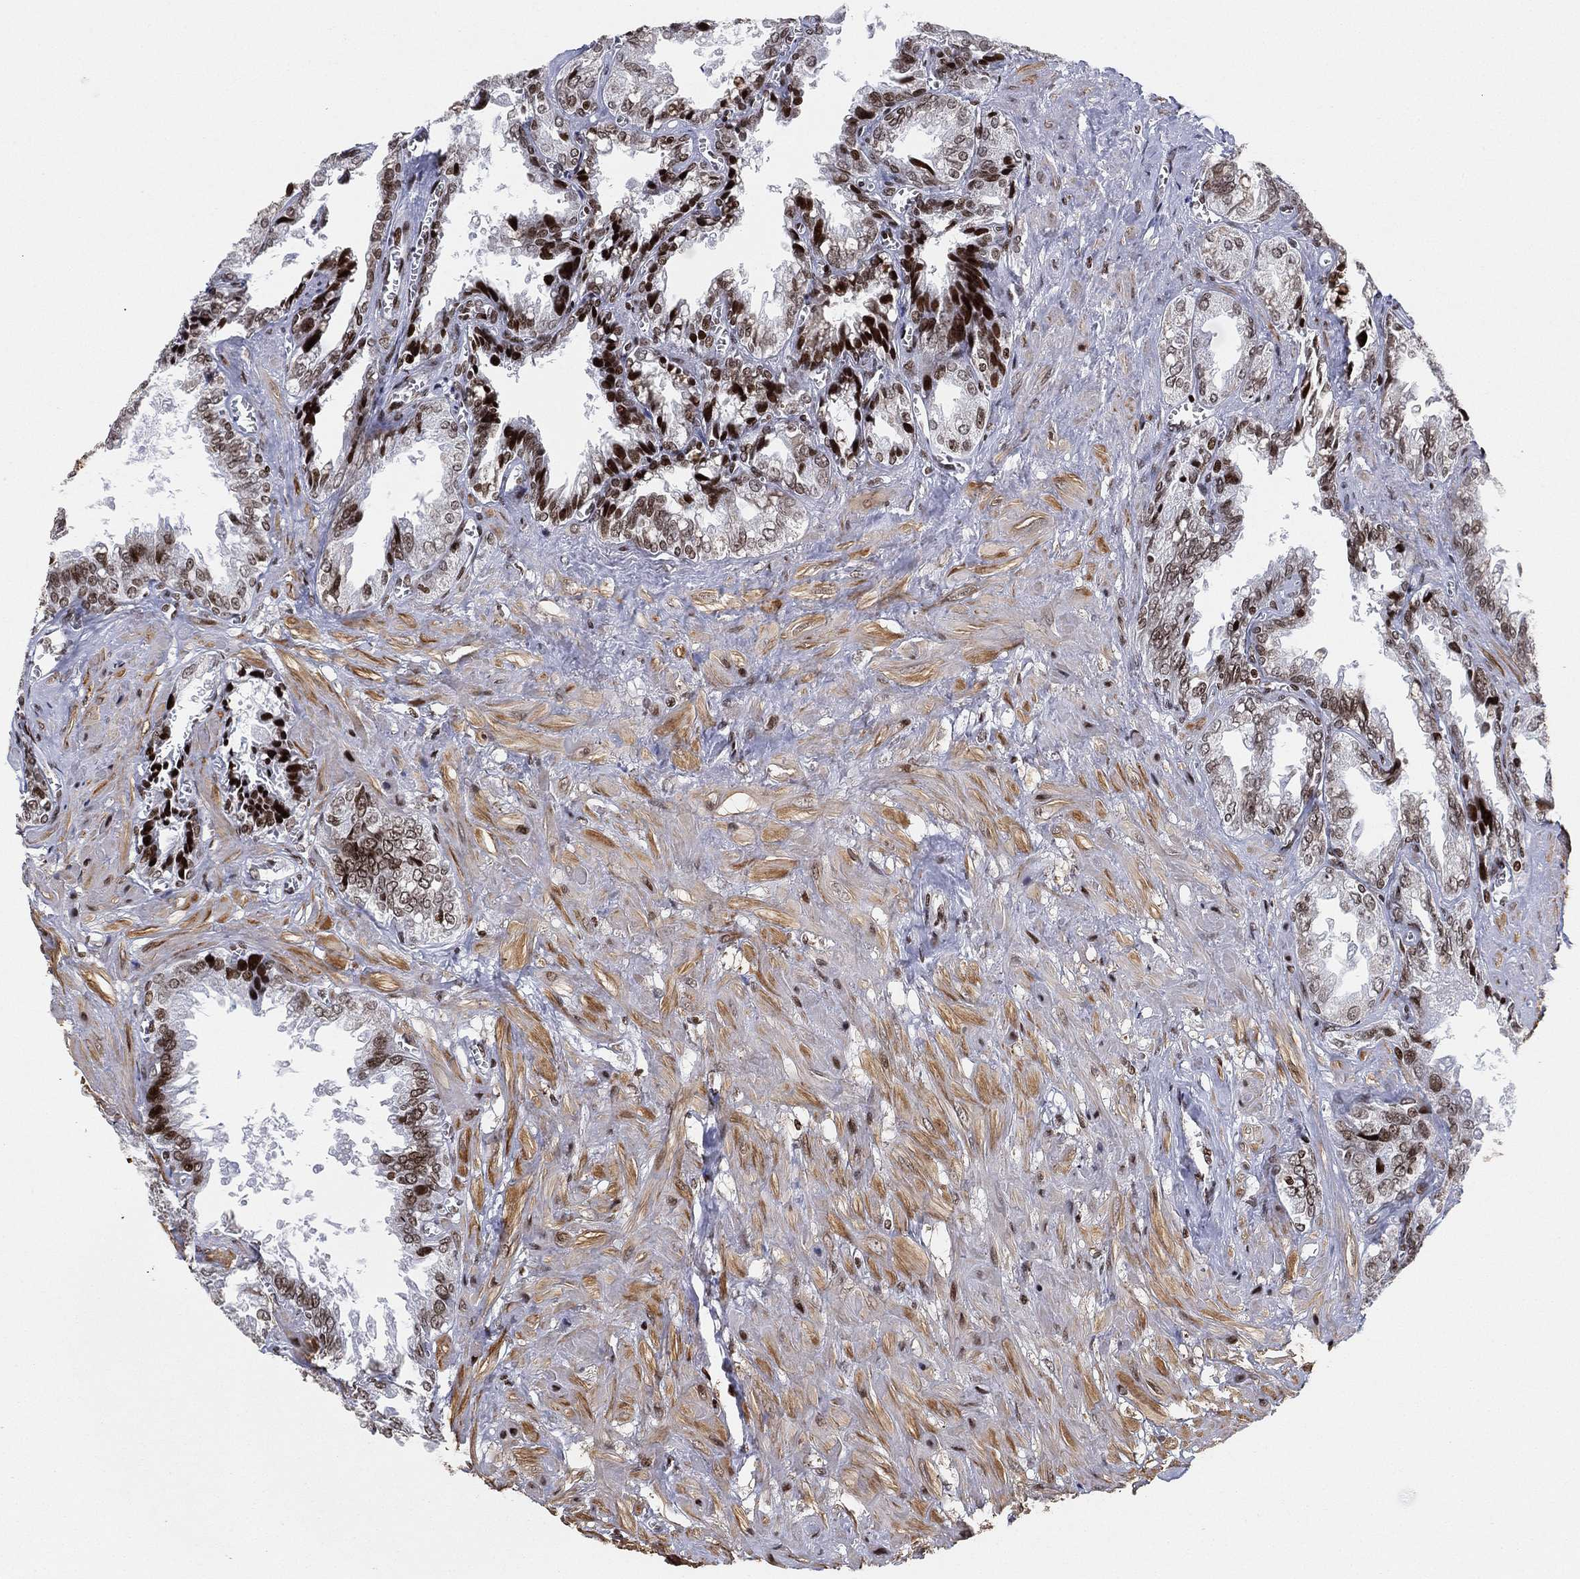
{"staining": {"intensity": "strong", "quantity": "25%-75%", "location": "nuclear"}, "tissue": "seminal vesicle", "cell_type": "Glandular cells", "image_type": "normal", "snomed": [{"axis": "morphology", "description": "Normal tissue, NOS"}, {"axis": "topography", "description": "Seminal veicle"}], "caption": "Unremarkable seminal vesicle reveals strong nuclear staining in about 25%-75% of glandular cells, visualized by immunohistochemistry.", "gene": "MFSD14A", "patient": {"sex": "male", "age": 67}}